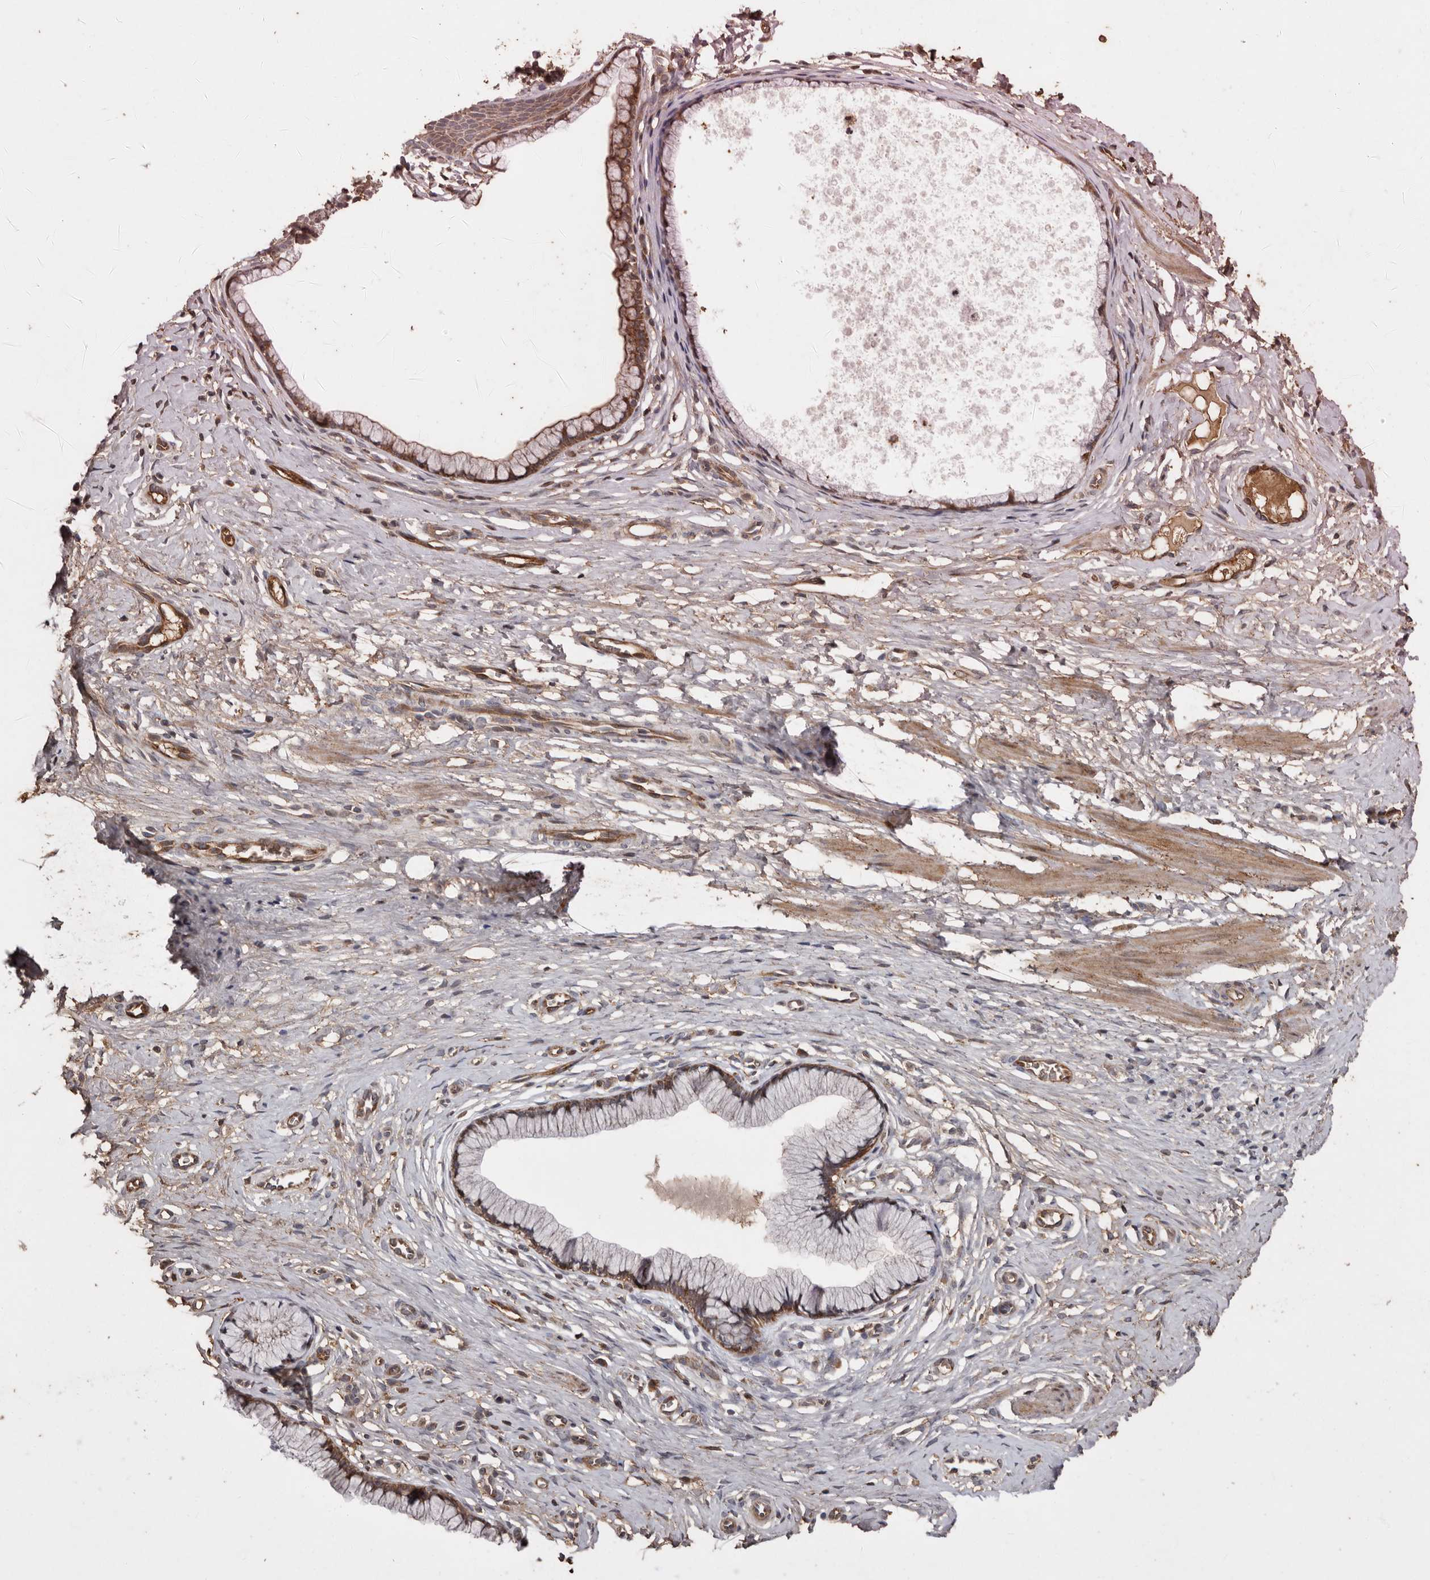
{"staining": {"intensity": "moderate", "quantity": ">75%", "location": "cytoplasmic/membranous"}, "tissue": "cervix", "cell_type": "Glandular cells", "image_type": "normal", "snomed": [{"axis": "morphology", "description": "Normal tissue, NOS"}, {"axis": "topography", "description": "Cervix"}], "caption": "Brown immunohistochemical staining in benign human cervix demonstrates moderate cytoplasmic/membranous positivity in about >75% of glandular cells. The protein is stained brown, and the nuclei are stained in blue (DAB IHC with brightfield microscopy, high magnification).", "gene": "RANBP17", "patient": {"sex": "female", "age": 36}}